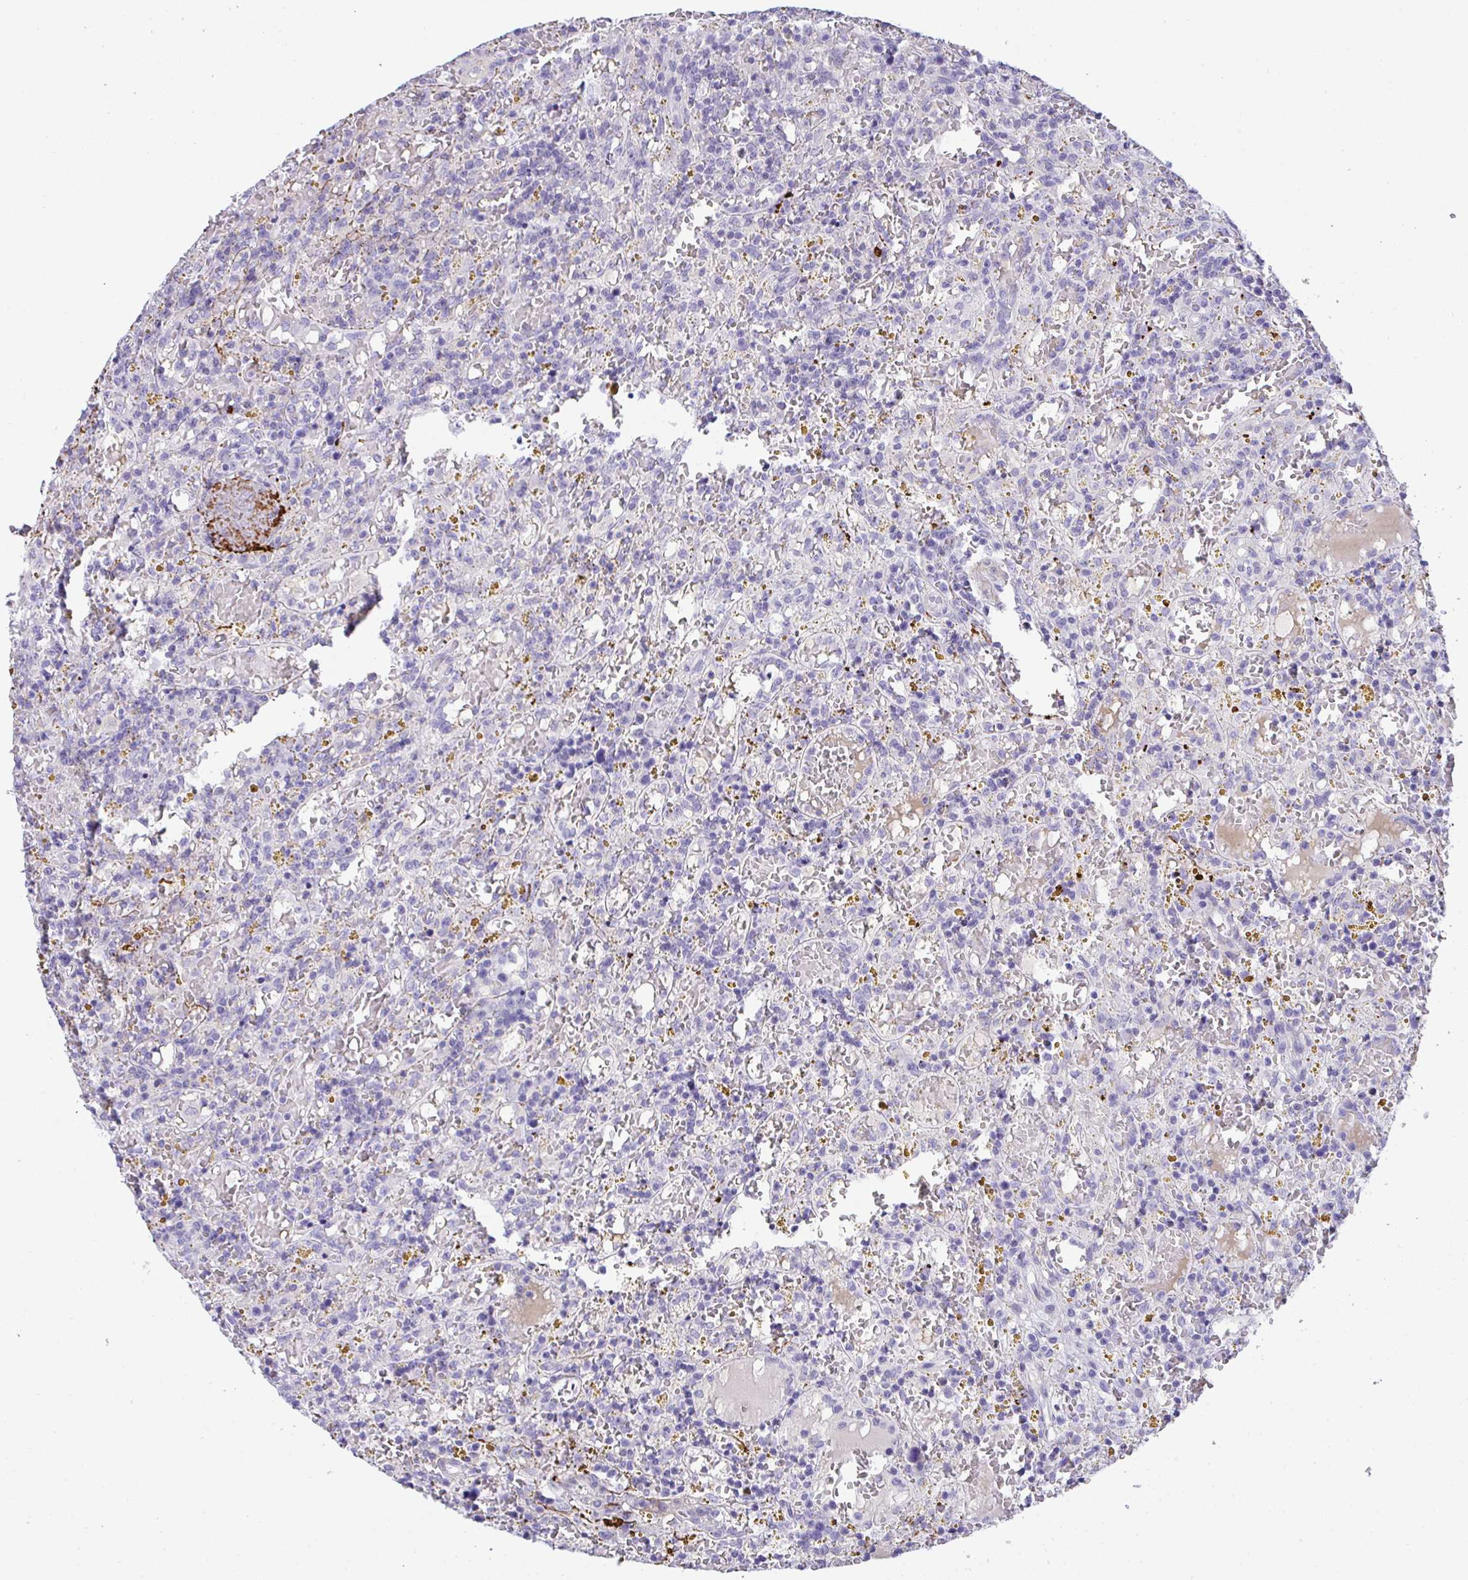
{"staining": {"intensity": "negative", "quantity": "none", "location": "none"}, "tissue": "lymphoma", "cell_type": "Tumor cells", "image_type": "cancer", "snomed": [{"axis": "morphology", "description": "Malignant lymphoma, non-Hodgkin's type, Low grade"}, {"axis": "topography", "description": "Spleen"}], "caption": "DAB (3,3'-diaminobenzidine) immunohistochemical staining of lymphoma shows no significant positivity in tumor cells.", "gene": "KMT2E", "patient": {"sex": "female", "age": 65}}